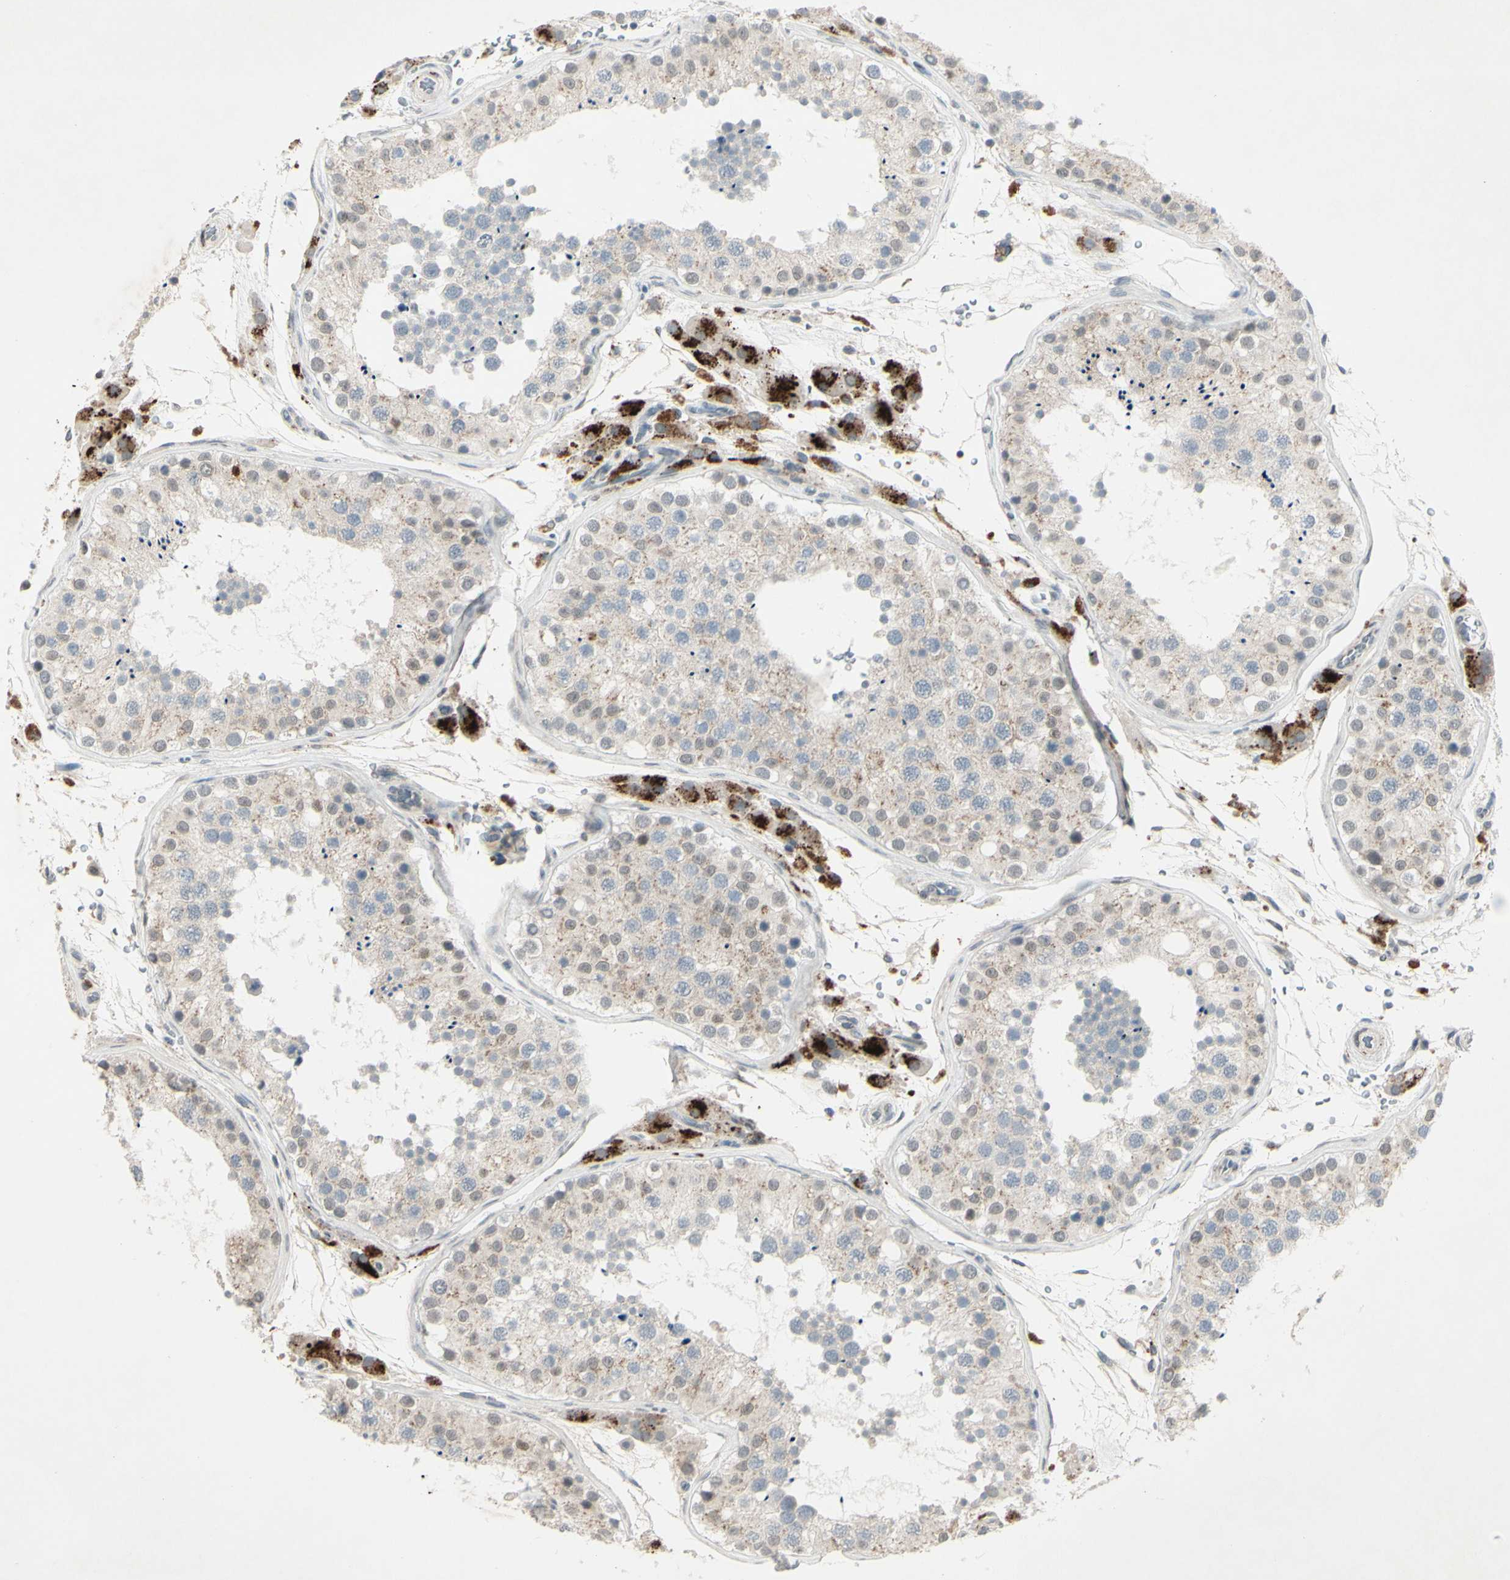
{"staining": {"intensity": "moderate", "quantity": "<25%", "location": "cytoplasmic/membranous"}, "tissue": "testis", "cell_type": "Cells in seminiferous ducts", "image_type": "normal", "snomed": [{"axis": "morphology", "description": "Normal tissue, NOS"}, {"axis": "topography", "description": "Testis"}, {"axis": "topography", "description": "Epididymis"}], "caption": "Protein staining of benign testis exhibits moderate cytoplasmic/membranous expression in approximately <25% of cells in seminiferous ducts.", "gene": "FGFR2", "patient": {"sex": "male", "age": 26}}